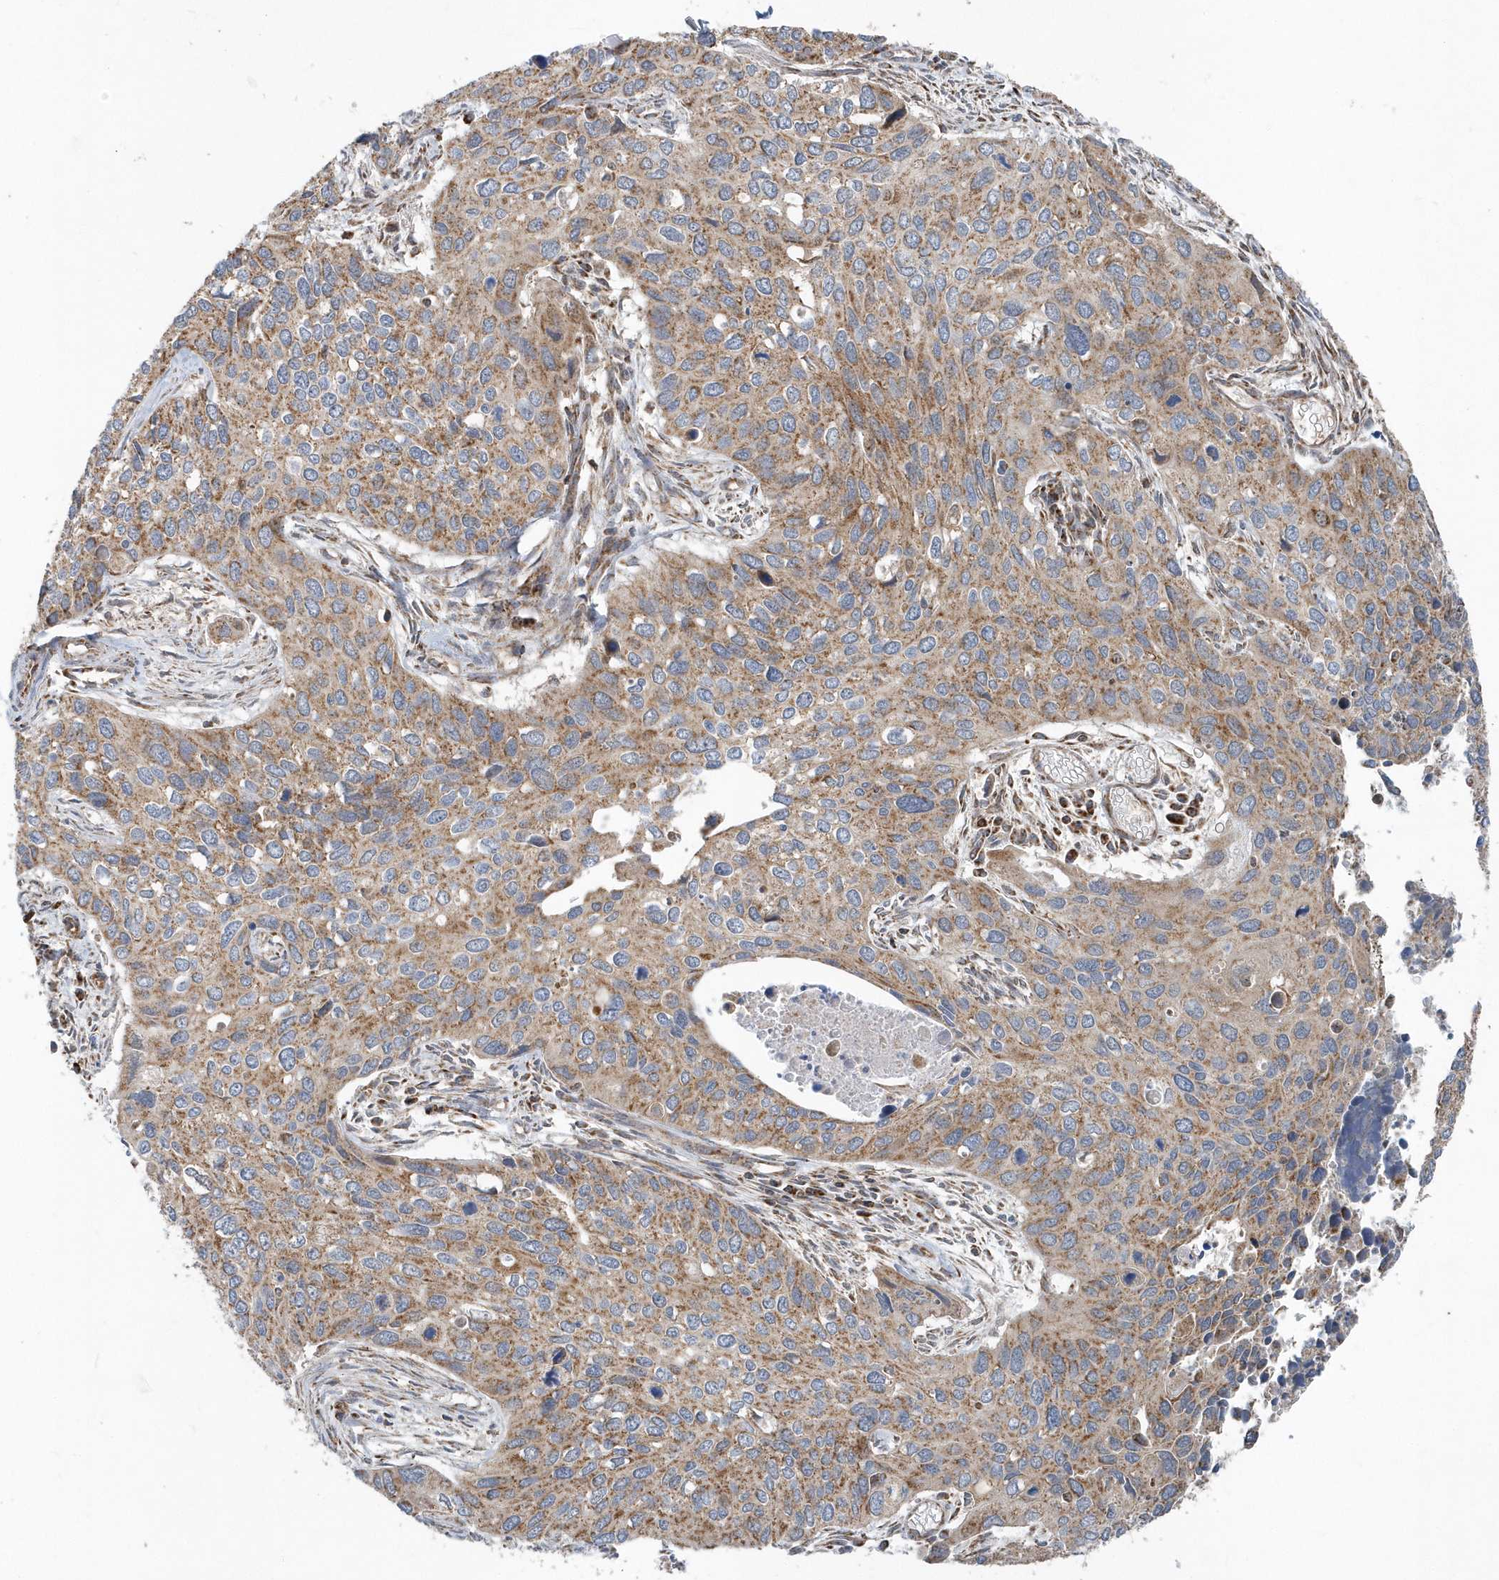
{"staining": {"intensity": "moderate", "quantity": ">75%", "location": "cytoplasmic/membranous"}, "tissue": "cervical cancer", "cell_type": "Tumor cells", "image_type": "cancer", "snomed": [{"axis": "morphology", "description": "Squamous cell carcinoma, NOS"}, {"axis": "topography", "description": "Cervix"}], "caption": "Moderate cytoplasmic/membranous positivity for a protein is appreciated in about >75% of tumor cells of cervical cancer (squamous cell carcinoma) using immunohistochemistry (IHC).", "gene": "PPP1R7", "patient": {"sex": "female", "age": 55}}